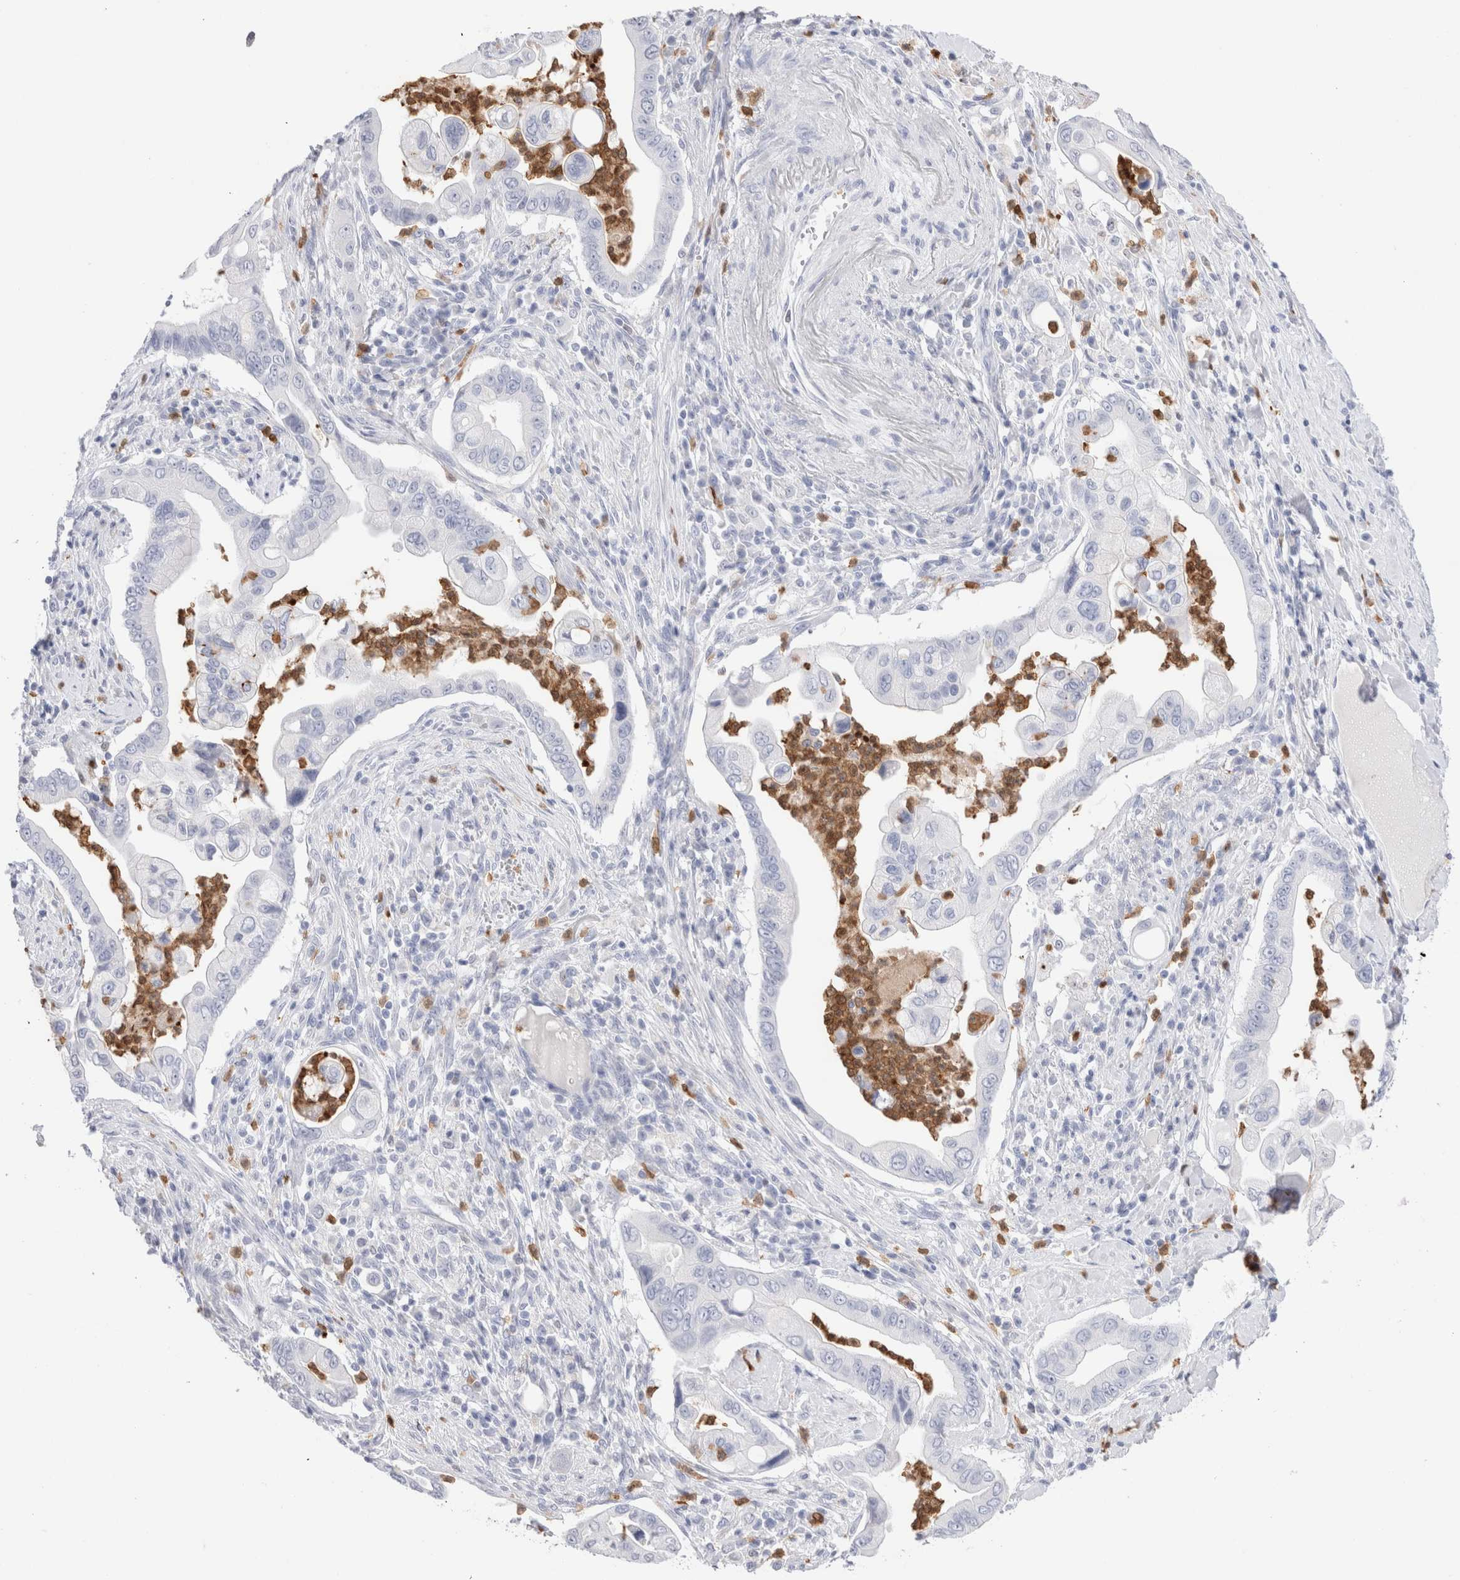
{"staining": {"intensity": "negative", "quantity": "none", "location": "none"}, "tissue": "pancreatic cancer", "cell_type": "Tumor cells", "image_type": "cancer", "snomed": [{"axis": "morphology", "description": "Adenocarcinoma, NOS"}, {"axis": "topography", "description": "Pancreas"}], "caption": "This is an immunohistochemistry (IHC) histopathology image of pancreatic adenocarcinoma. There is no staining in tumor cells.", "gene": "SLC10A5", "patient": {"sex": "male", "age": 78}}